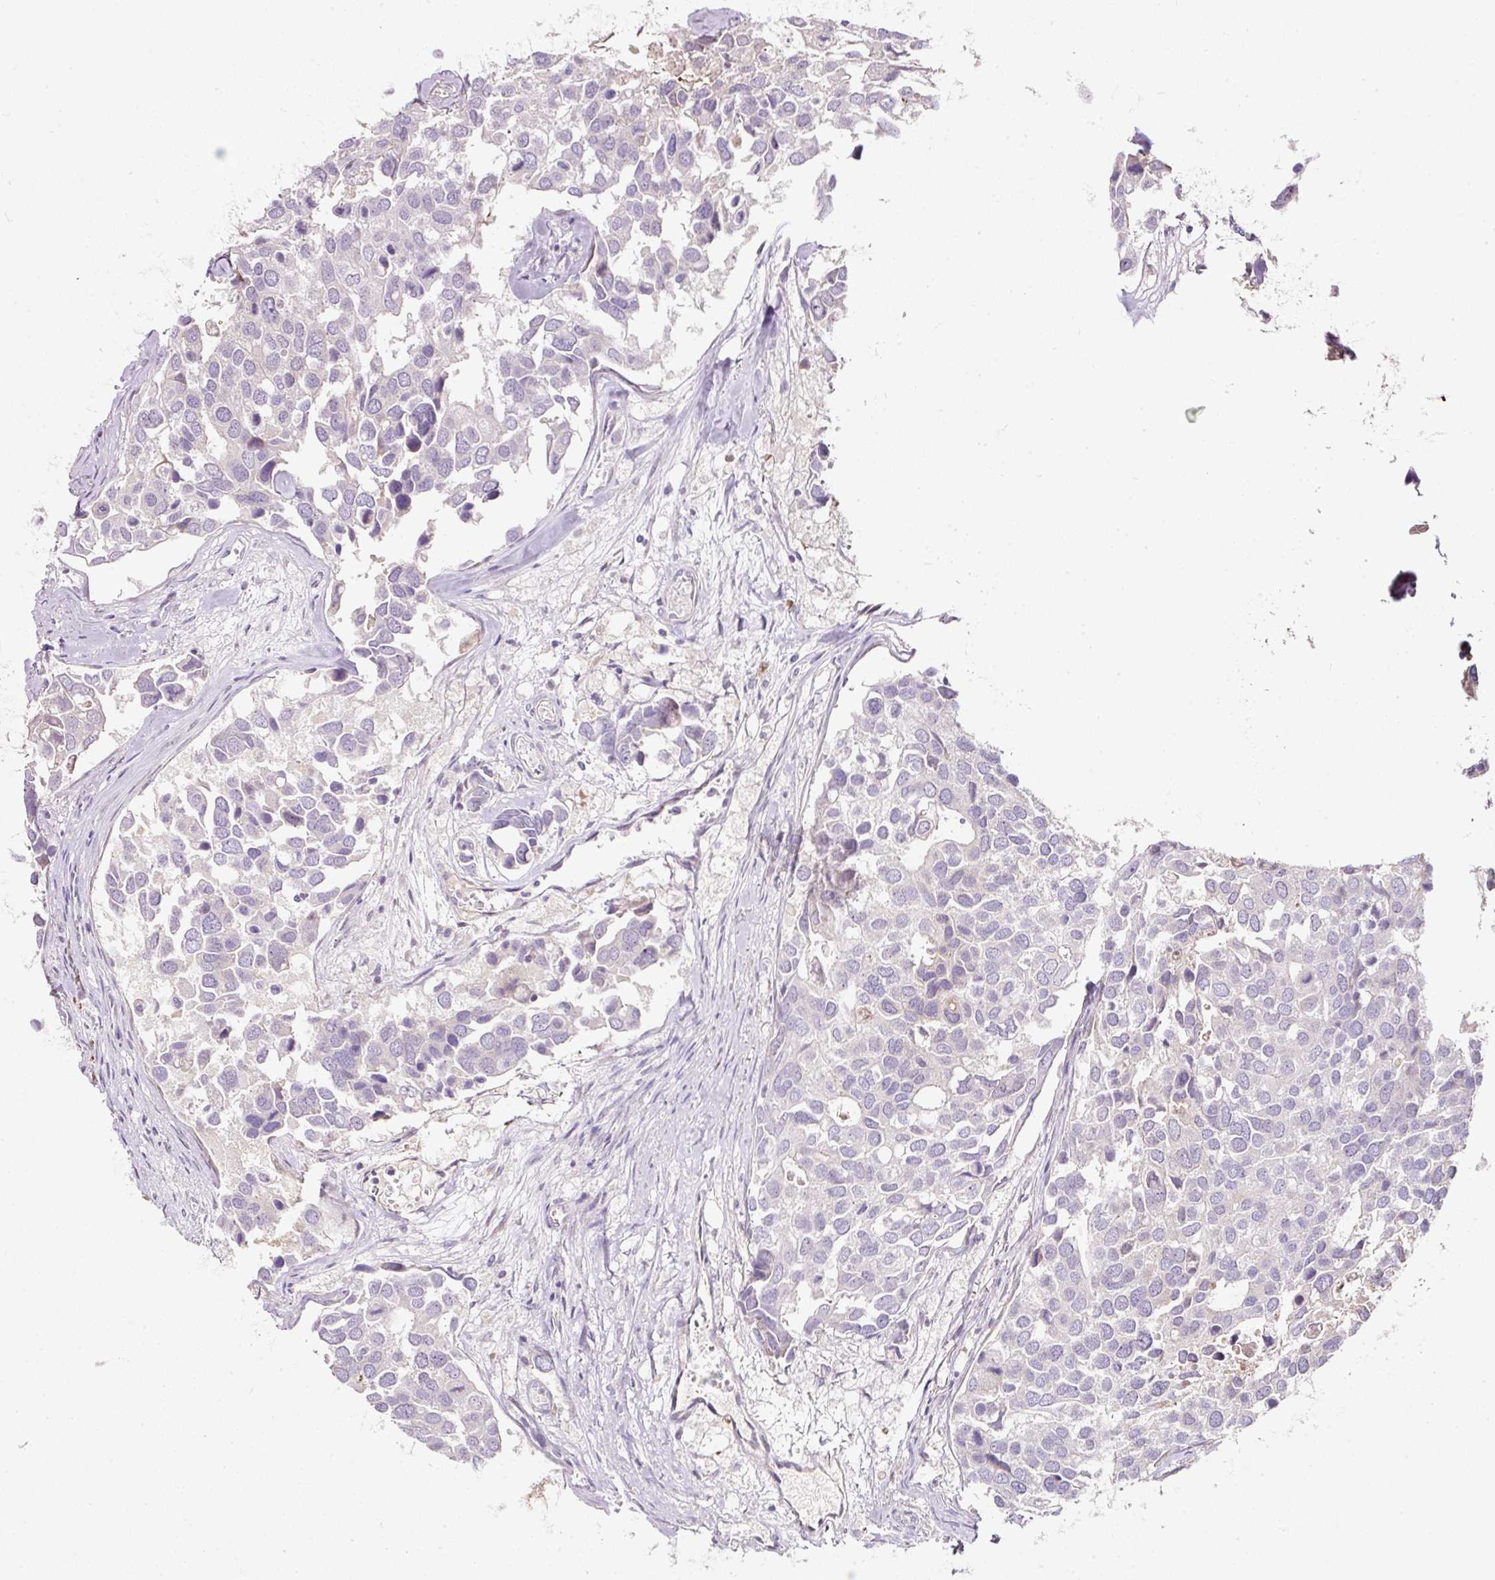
{"staining": {"intensity": "negative", "quantity": "none", "location": "none"}, "tissue": "breast cancer", "cell_type": "Tumor cells", "image_type": "cancer", "snomed": [{"axis": "morphology", "description": "Duct carcinoma"}, {"axis": "topography", "description": "Breast"}], "caption": "This is an immunohistochemistry image of breast cancer (intraductal carcinoma). There is no expression in tumor cells.", "gene": "NBPF11", "patient": {"sex": "female", "age": 83}}